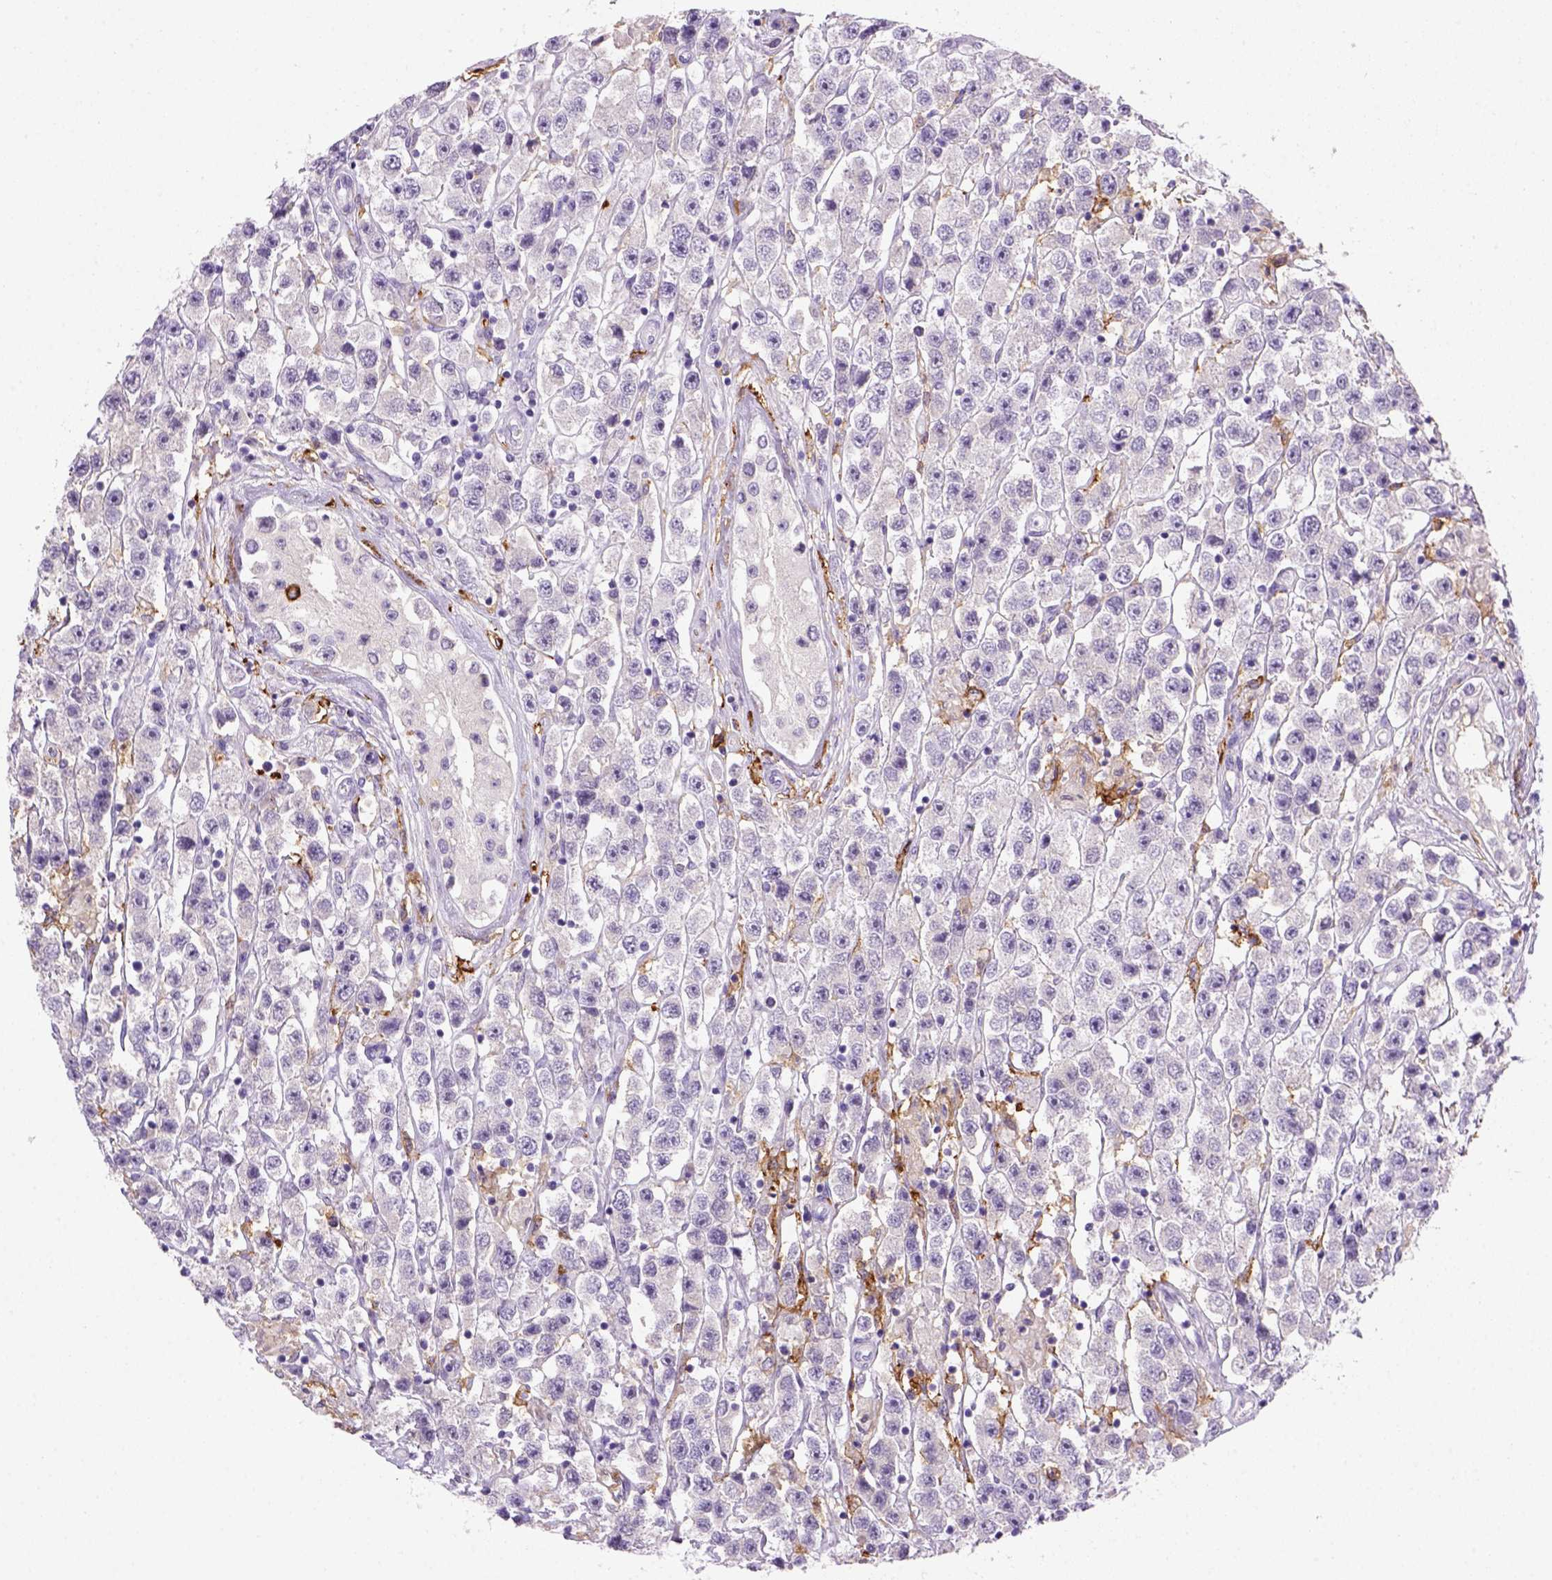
{"staining": {"intensity": "negative", "quantity": "none", "location": "none"}, "tissue": "testis cancer", "cell_type": "Tumor cells", "image_type": "cancer", "snomed": [{"axis": "morphology", "description": "Seminoma, NOS"}, {"axis": "topography", "description": "Testis"}], "caption": "Human testis cancer (seminoma) stained for a protein using immunohistochemistry (IHC) reveals no positivity in tumor cells.", "gene": "CD14", "patient": {"sex": "male", "age": 45}}